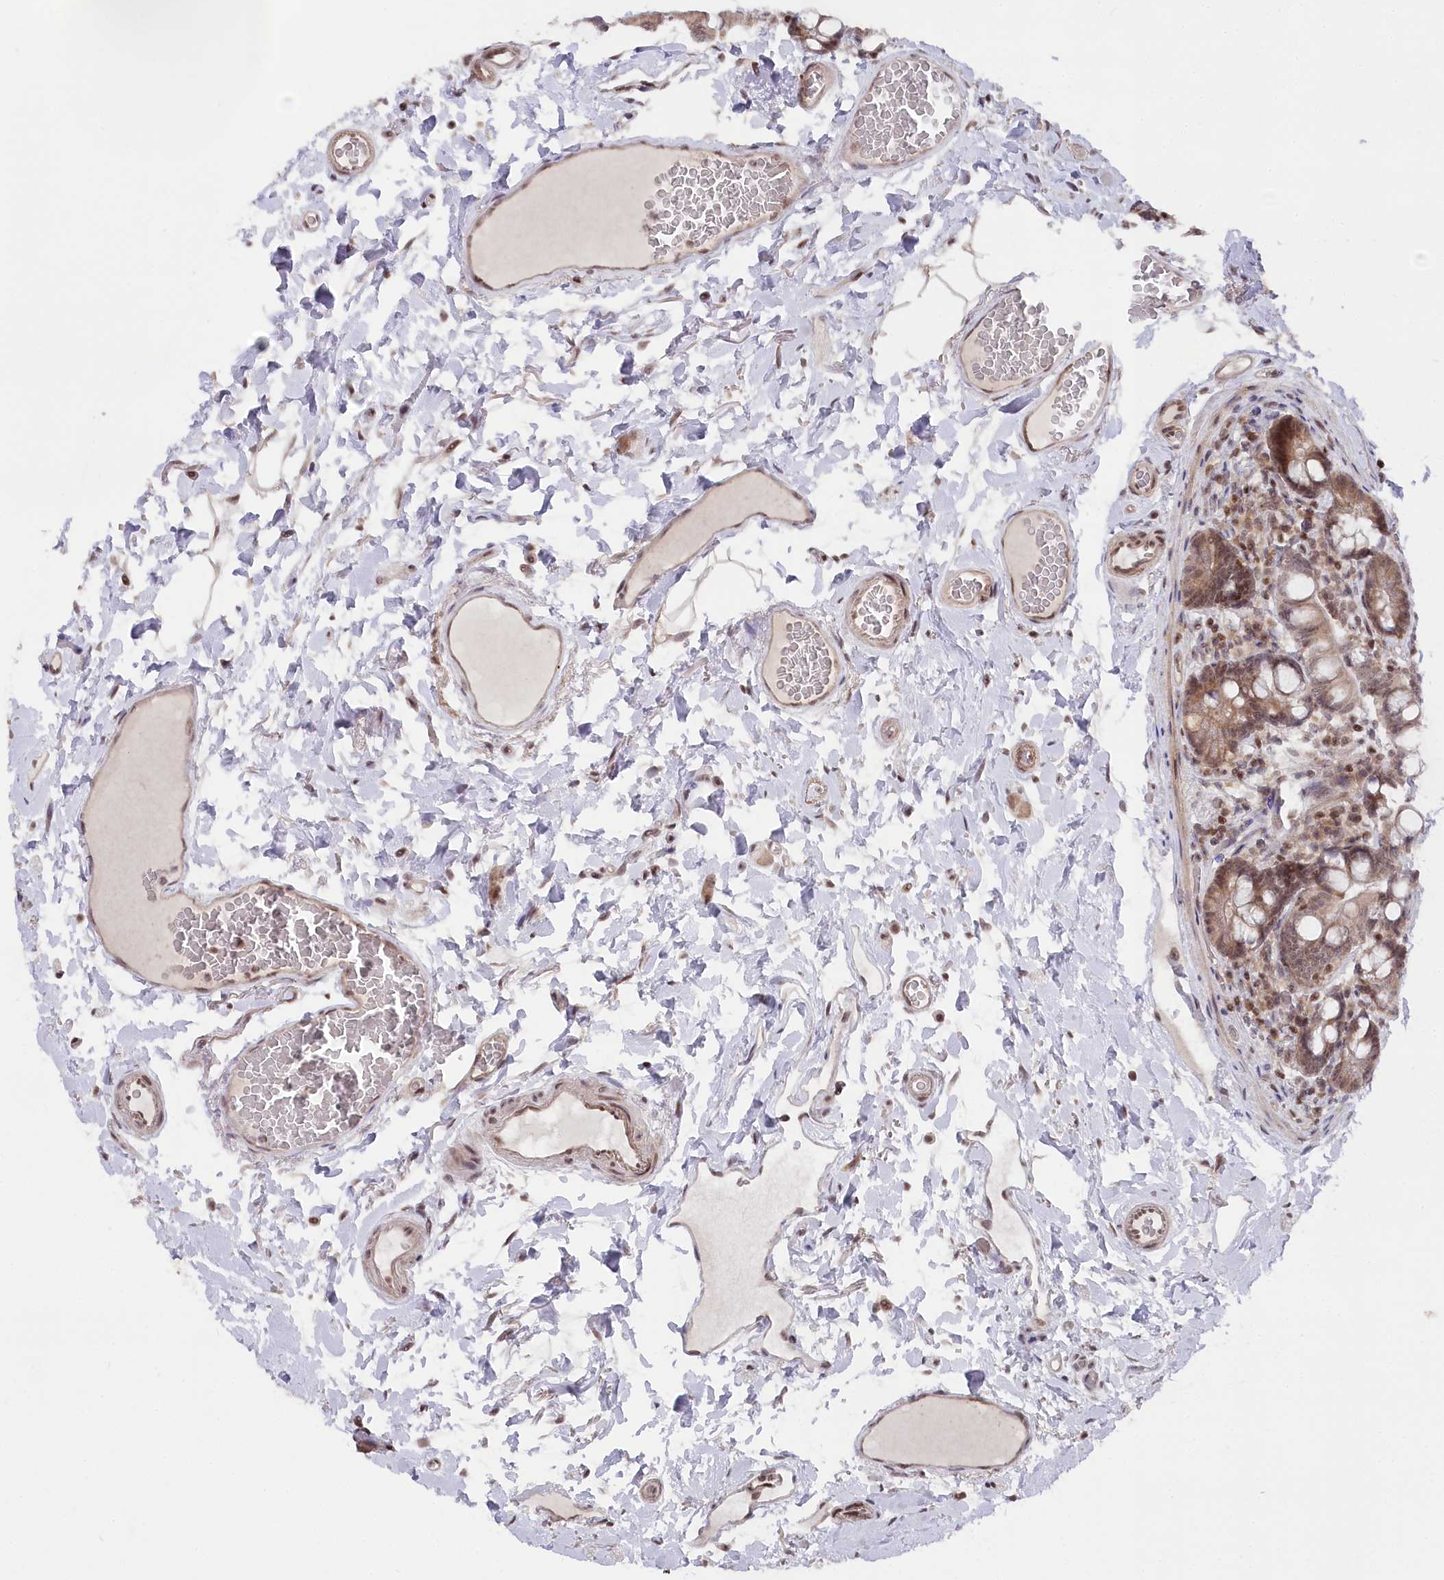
{"staining": {"intensity": "moderate", "quantity": ">75%", "location": "nuclear"}, "tissue": "small intestine", "cell_type": "Glandular cells", "image_type": "normal", "snomed": [{"axis": "morphology", "description": "Normal tissue, NOS"}, {"axis": "topography", "description": "Small intestine"}], "caption": "Benign small intestine was stained to show a protein in brown. There is medium levels of moderate nuclear staining in about >75% of glandular cells. (Brightfield microscopy of DAB IHC at high magnification).", "gene": "CGGBP1", "patient": {"sex": "female", "age": 64}}